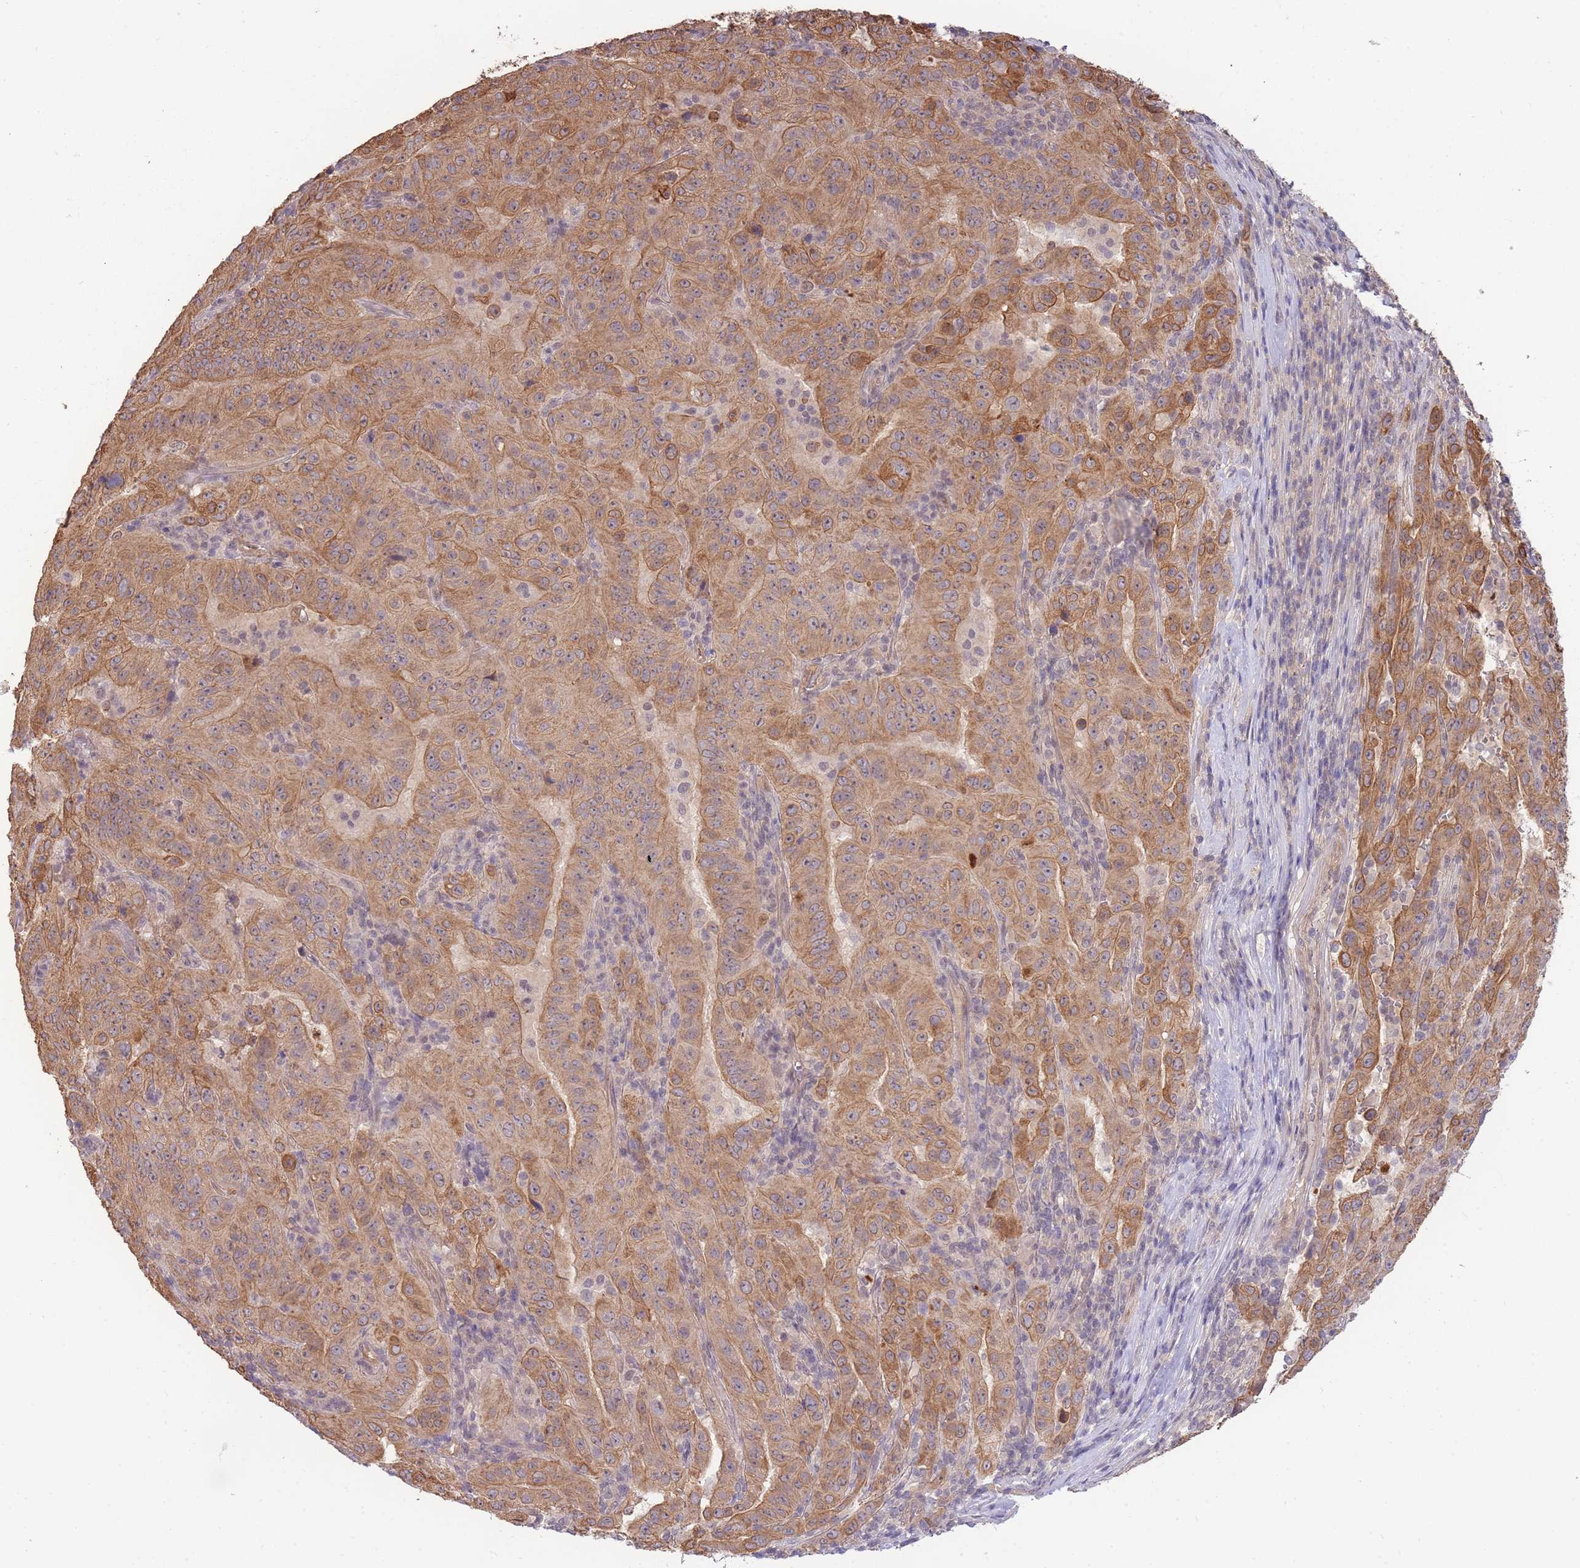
{"staining": {"intensity": "moderate", "quantity": ">75%", "location": "cytoplasmic/membranous"}, "tissue": "pancreatic cancer", "cell_type": "Tumor cells", "image_type": "cancer", "snomed": [{"axis": "morphology", "description": "Adenocarcinoma, NOS"}, {"axis": "topography", "description": "Pancreas"}], "caption": "Human adenocarcinoma (pancreatic) stained with a protein marker displays moderate staining in tumor cells.", "gene": "SMC6", "patient": {"sex": "male", "age": 63}}